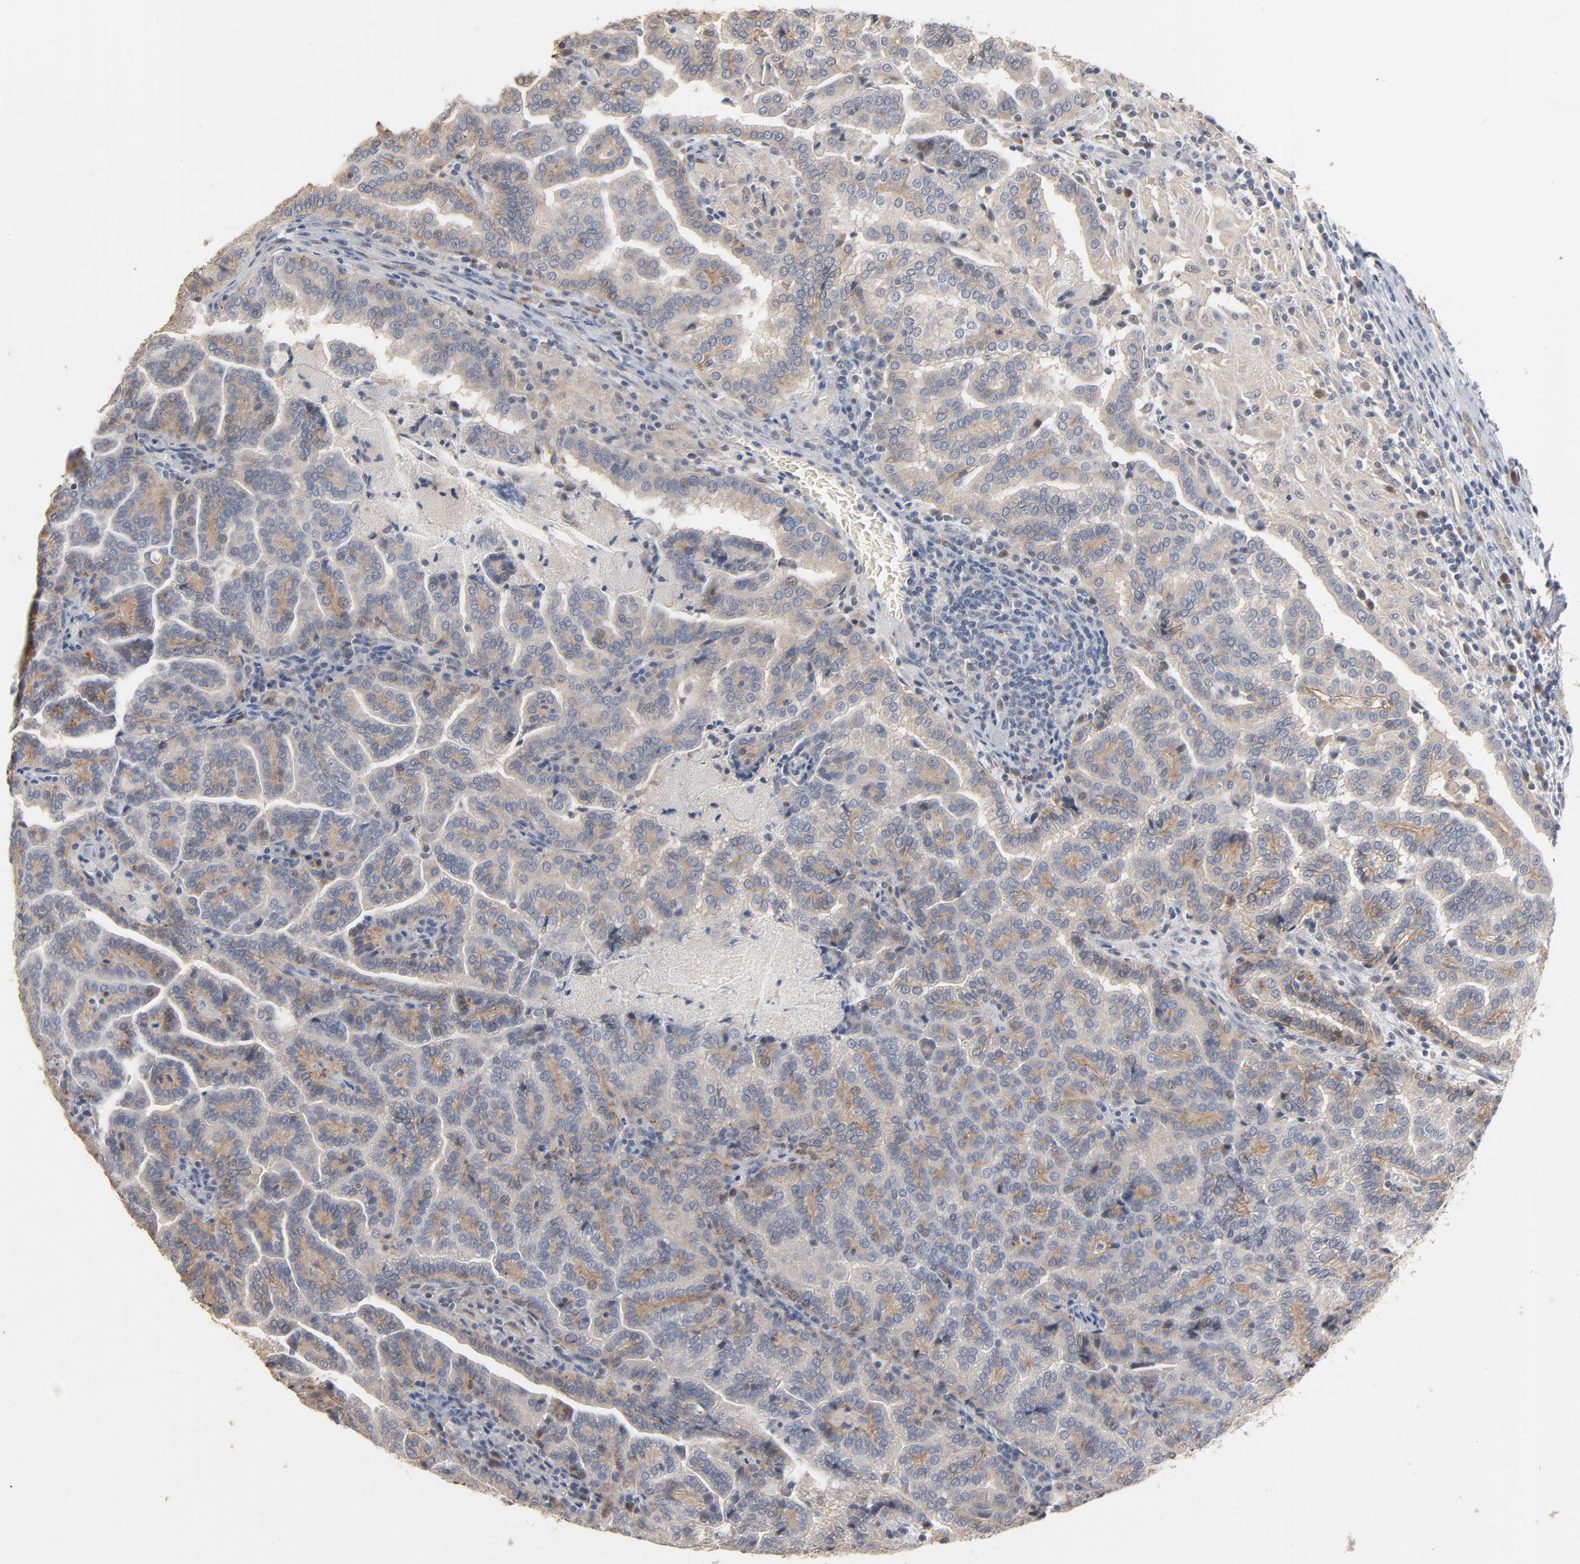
{"staining": {"intensity": "weak", "quantity": "25%-75%", "location": "cytoplasmic/membranous"}, "tissue": "renal cancer", "cell_type": "Tumor cells", "image_type": "cancer", "snomed": [{"axis": "morphology", "description": "Adenocarcinoma, NOS"}, {"axis": "topography", "description": "Kidney"}], "caption": "Weak cytoplasmic/membranous staining is seen in approximately 25%-75% of tumor cells in adenocarcinoma (renal).", "gene": "EPCAM", "patient": {"sex": "male", "age": 61}}